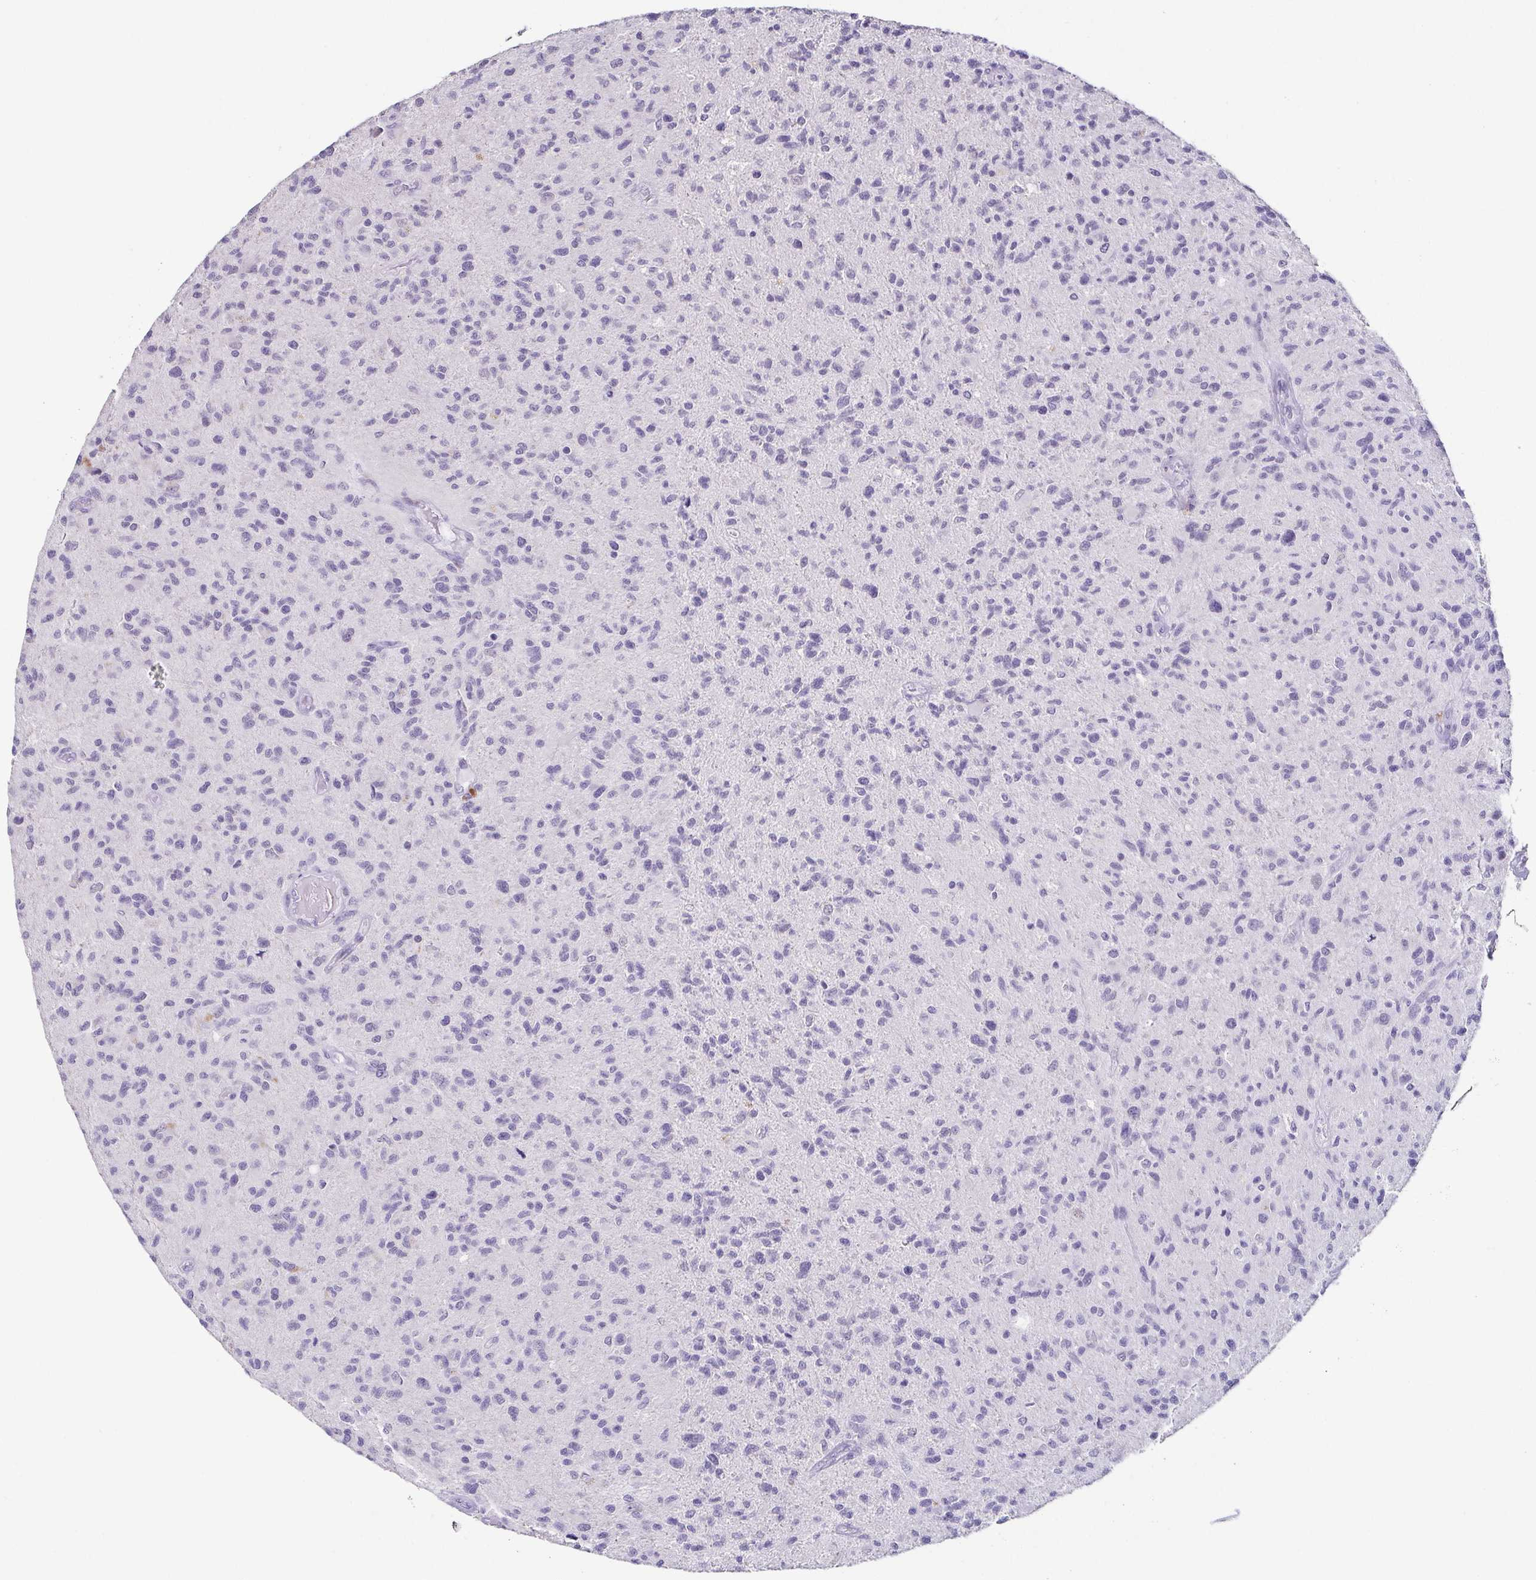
{"staining": {"intensity": "negative", "quantity": "none", "location": "none"}, "tissue": "glioma", "cell_type": "Tumor cells", "image_type": "cancer", "snomed": [{"axis": "morphology", "description": "Glioma, malignant, High grade"}, {"axis": "topography", "description": "Brain"}], "caption": "Immunohistochemical staining of malignant glioma (high-grade) shows no significant positivity in tumor cells.", "gene": "TP73", "patient": {"sex": "female", "age": 70}}